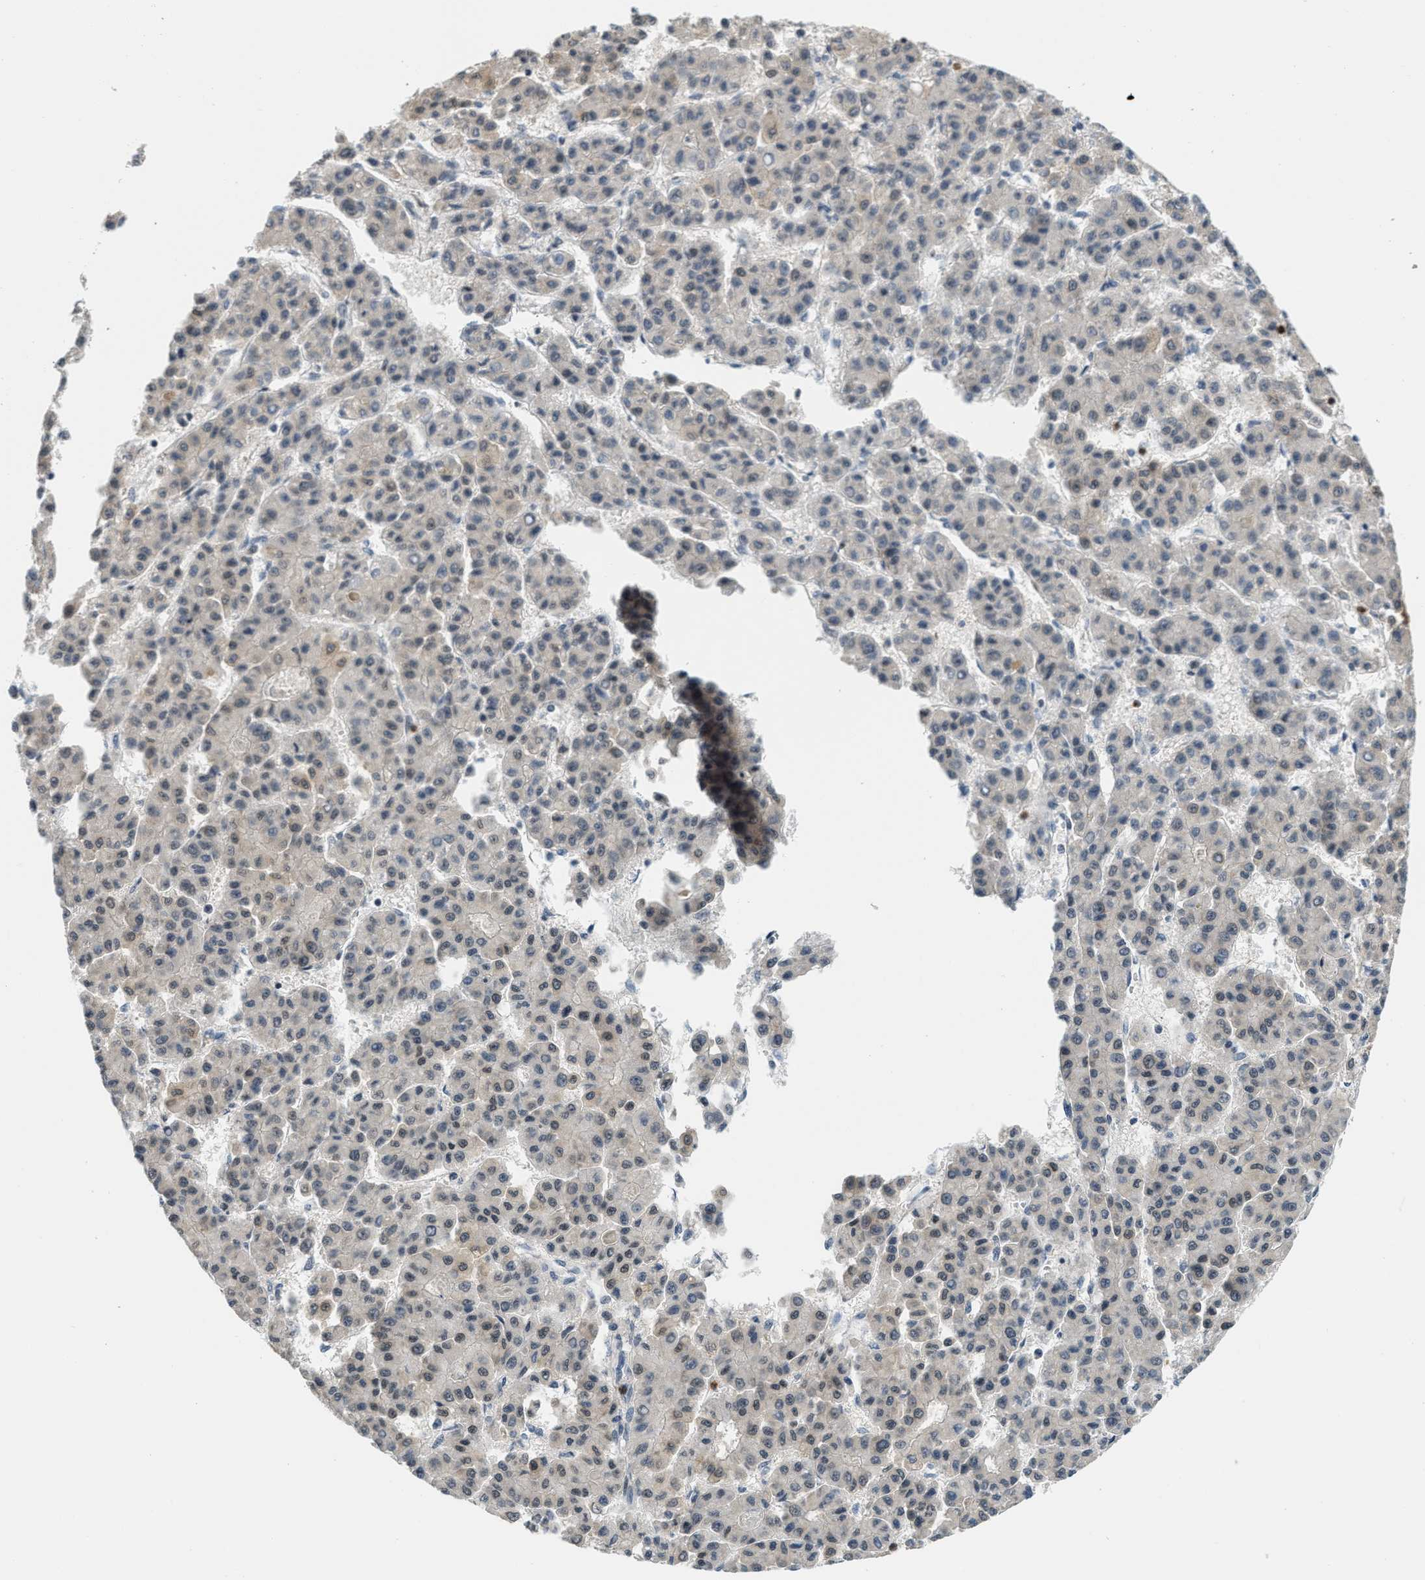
{"staining": {"intensity": "moderate", "quantity": "25%-75%", "location": "nuclear"}, "tissue": "liver cancer", "cell_type": "Tumor cells", "image_type": "cancer", "snomed": [{"axis": "morphology", "description": "Carcinoma, Hepatocellular, NOS"}, {"axis": "topography", "description": "Liver"}], "caption": "This histopathology image reveals immunohistochemistry staining of liver cancer, with medium moderate nuclear positivity in approximately 25%-75% of tumor cells.", "gene": "KMT2A", "patient": {"sex": "male", "age": 70}}